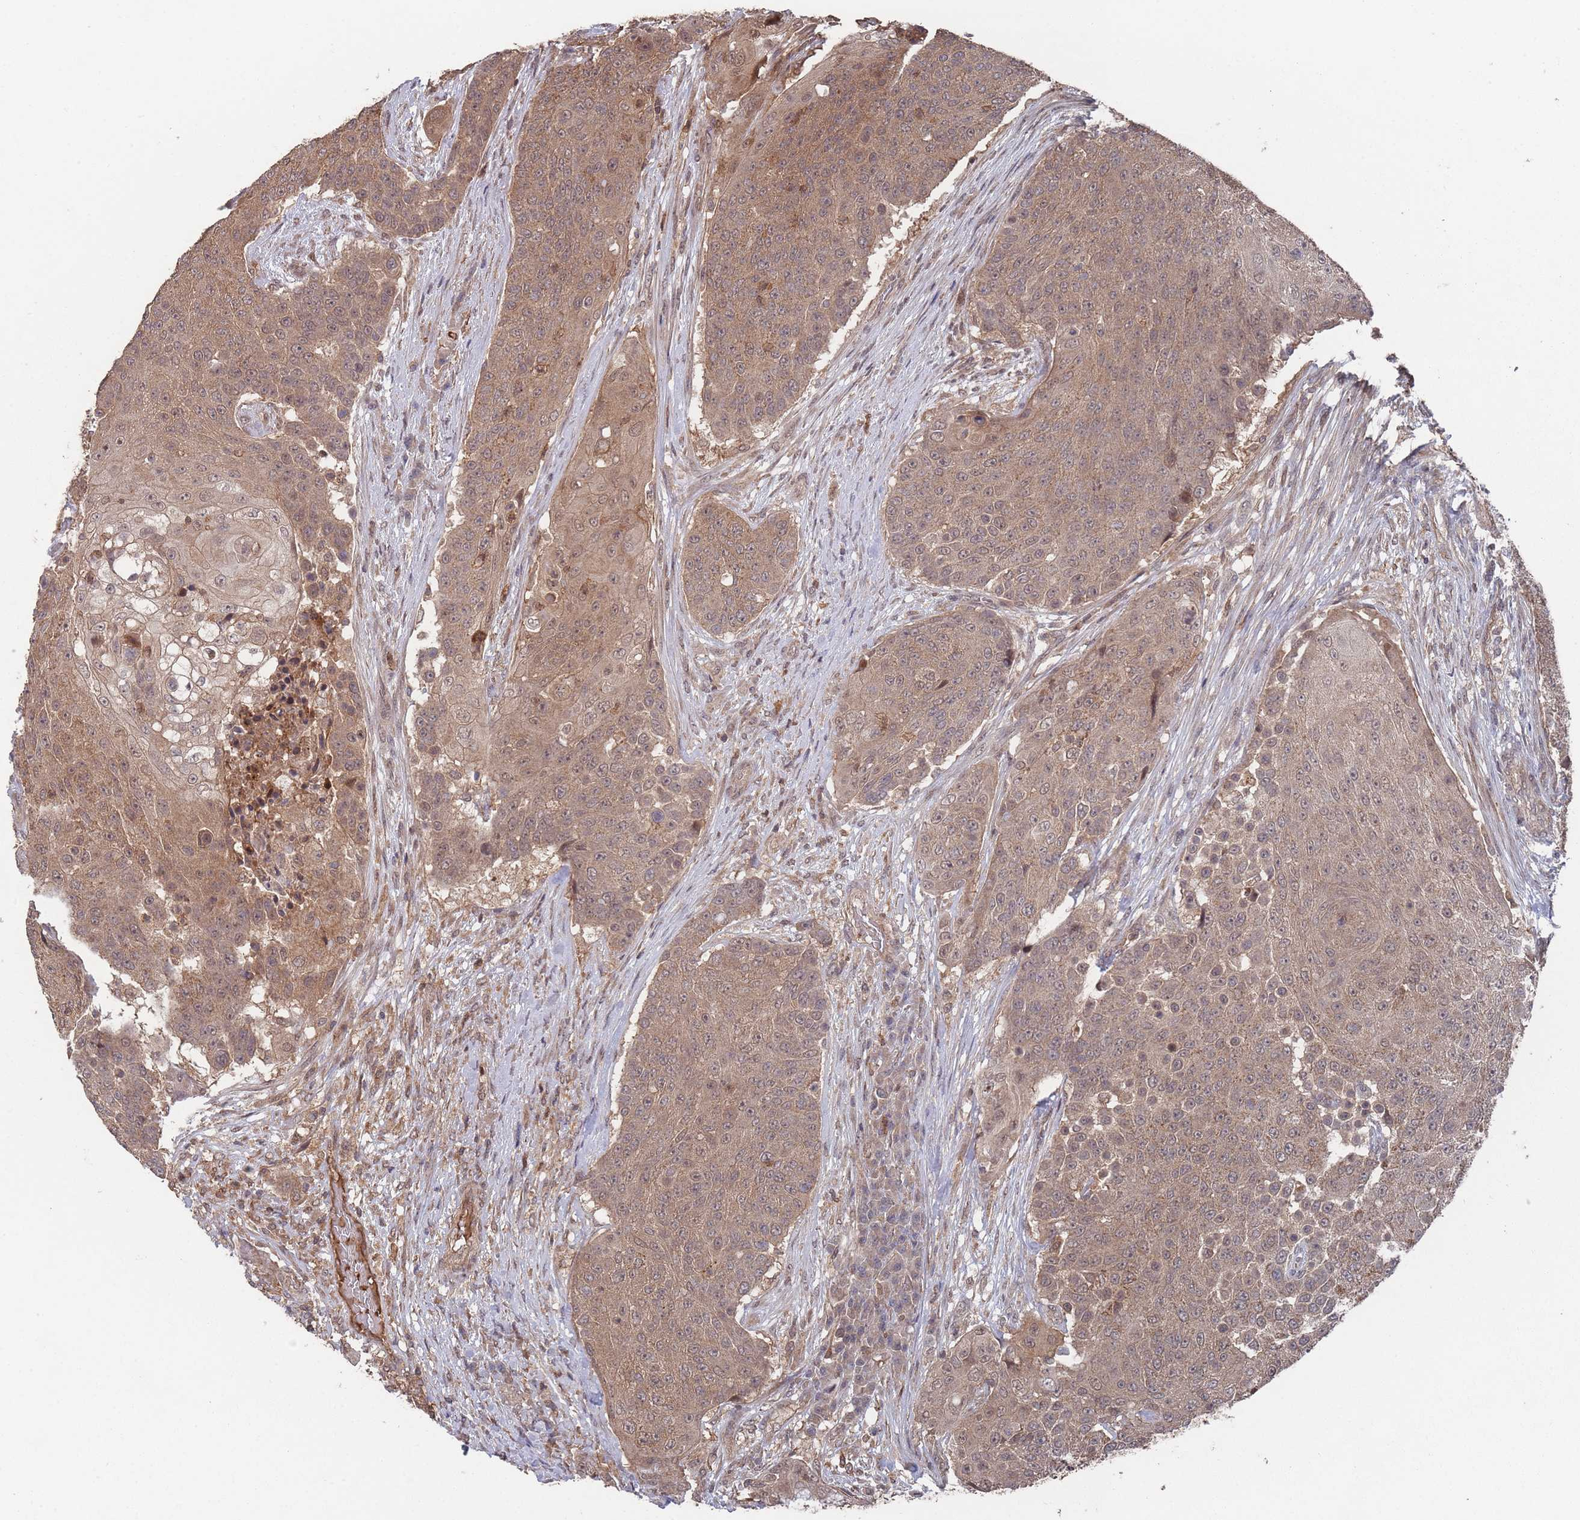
{"staining": {"intensity": "moderate", "quantity": ">75%", "location": "cytoplasmic/membranous,nuclear"}, "tissue": "urothelial cancer", "cell_type": "Tumor cells", "image_type": "cancer", "snomed": [{"axis": "morphology", "description": "Urothelial carcinoma, High grade"}, {"axis": "topography", "description": "Urinary bladder"}], "caption": "Moderate cytoplasmic/membranous and nuclear positivity is present in about >75% of tumor cells in high-grade urothelial carcinoma.", "gene": "SF3B1", "patient": {"sex": "female", "age": 63}}